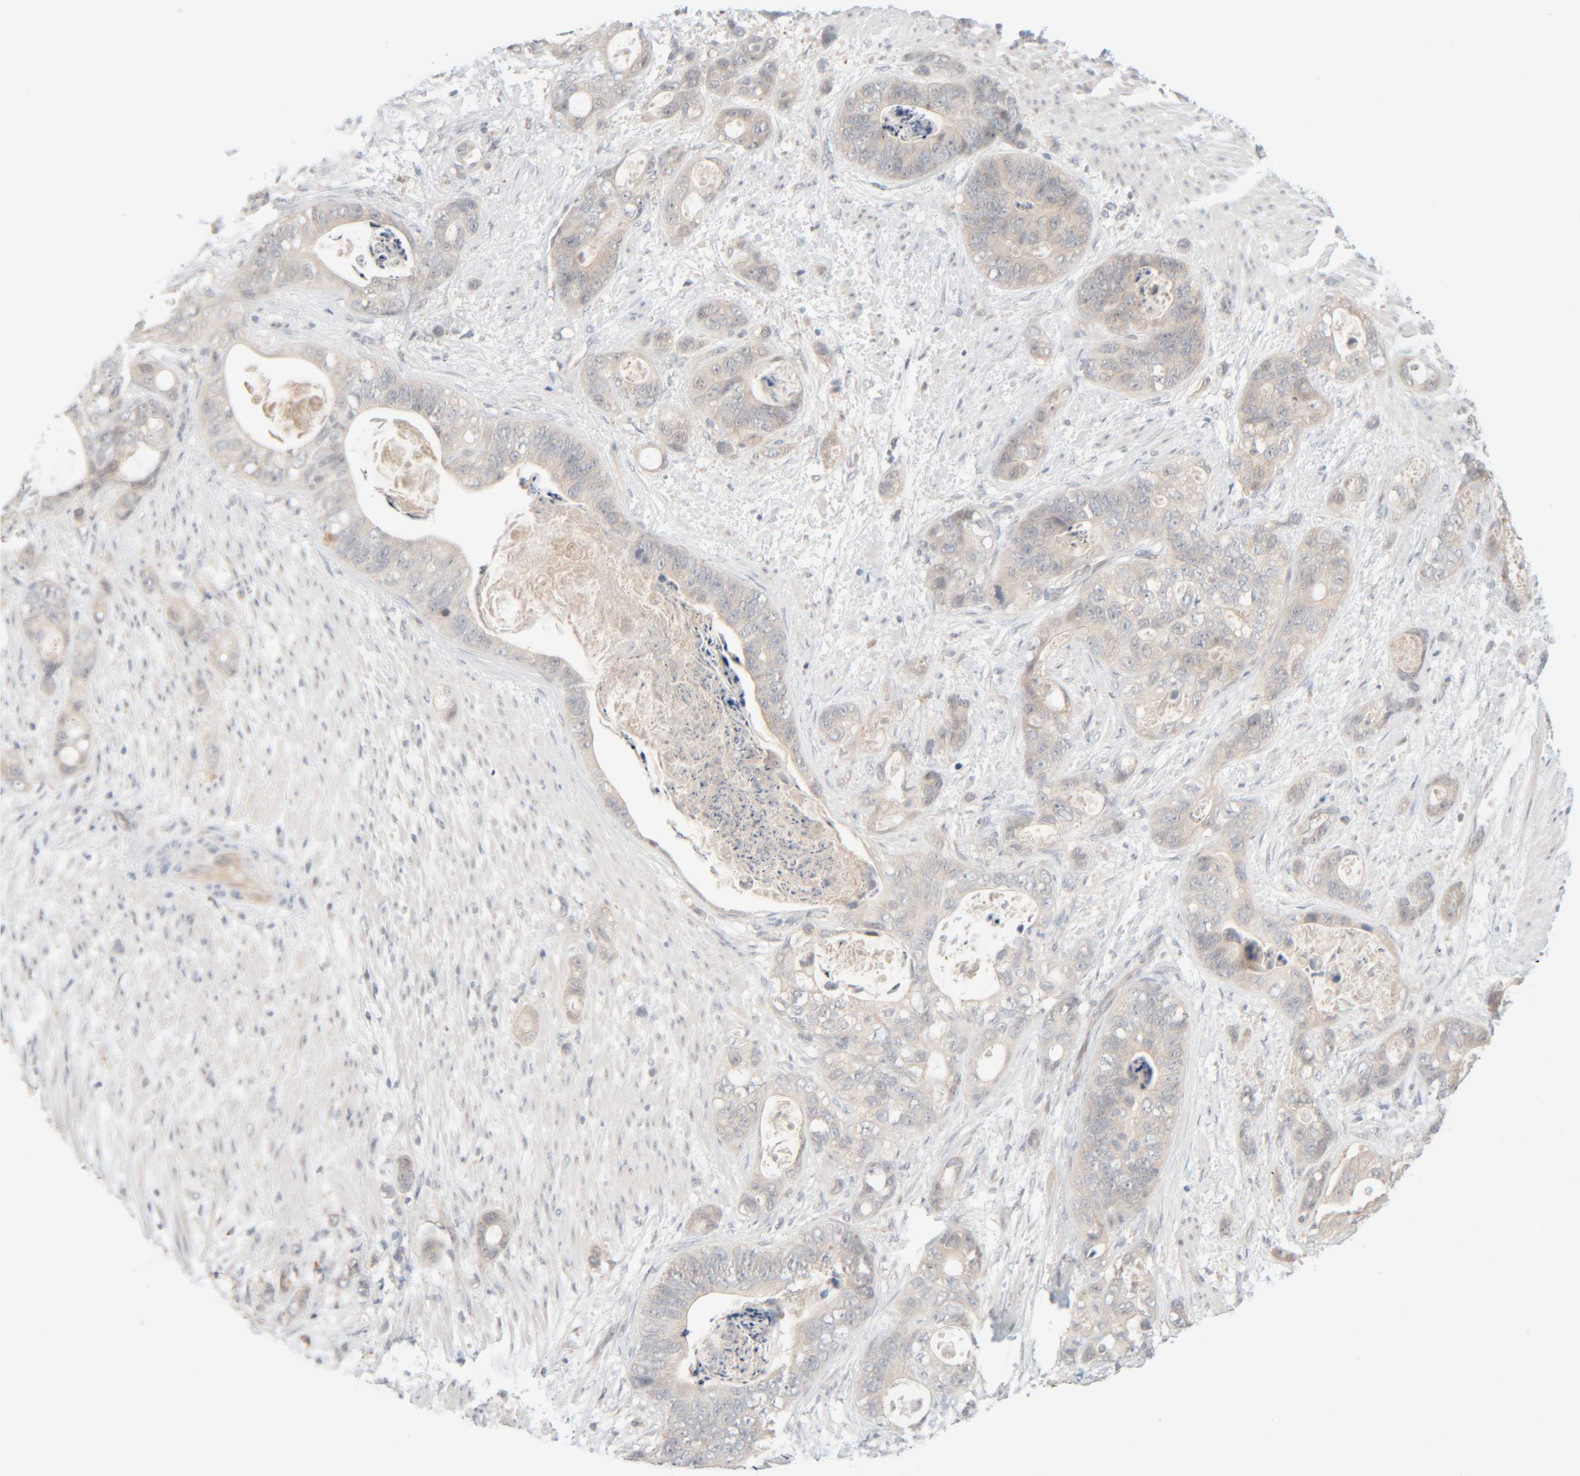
{"staining": {"intensity": "negative", "quantity": "none", "location": "none"}, "tissue": "stomach cancer", "cell_type": "Tumor cells", "image_type": "cancer", "snomed": [{"axis": "morphology", "description": "Normal tissue, NOS"}, {"axis": "morphology", "description": "Adenocarcinoma, NOS"}, {"axis": "topography", "description": "Stomach"}], "caption": "An immunohistochemistry micrograph of stomach cancer (adenocarcinoma) is shown. There is no staining in tumor cells of stomach cancer (adenocarcinoma). (Stains: DAB immunohistochemistry (IHC) with hematoxylin counter stain, Microscopy: brightfield microscopy at high magnification).", "gene": "CHKA", "patient": {"sex": "female", "age": 89}}